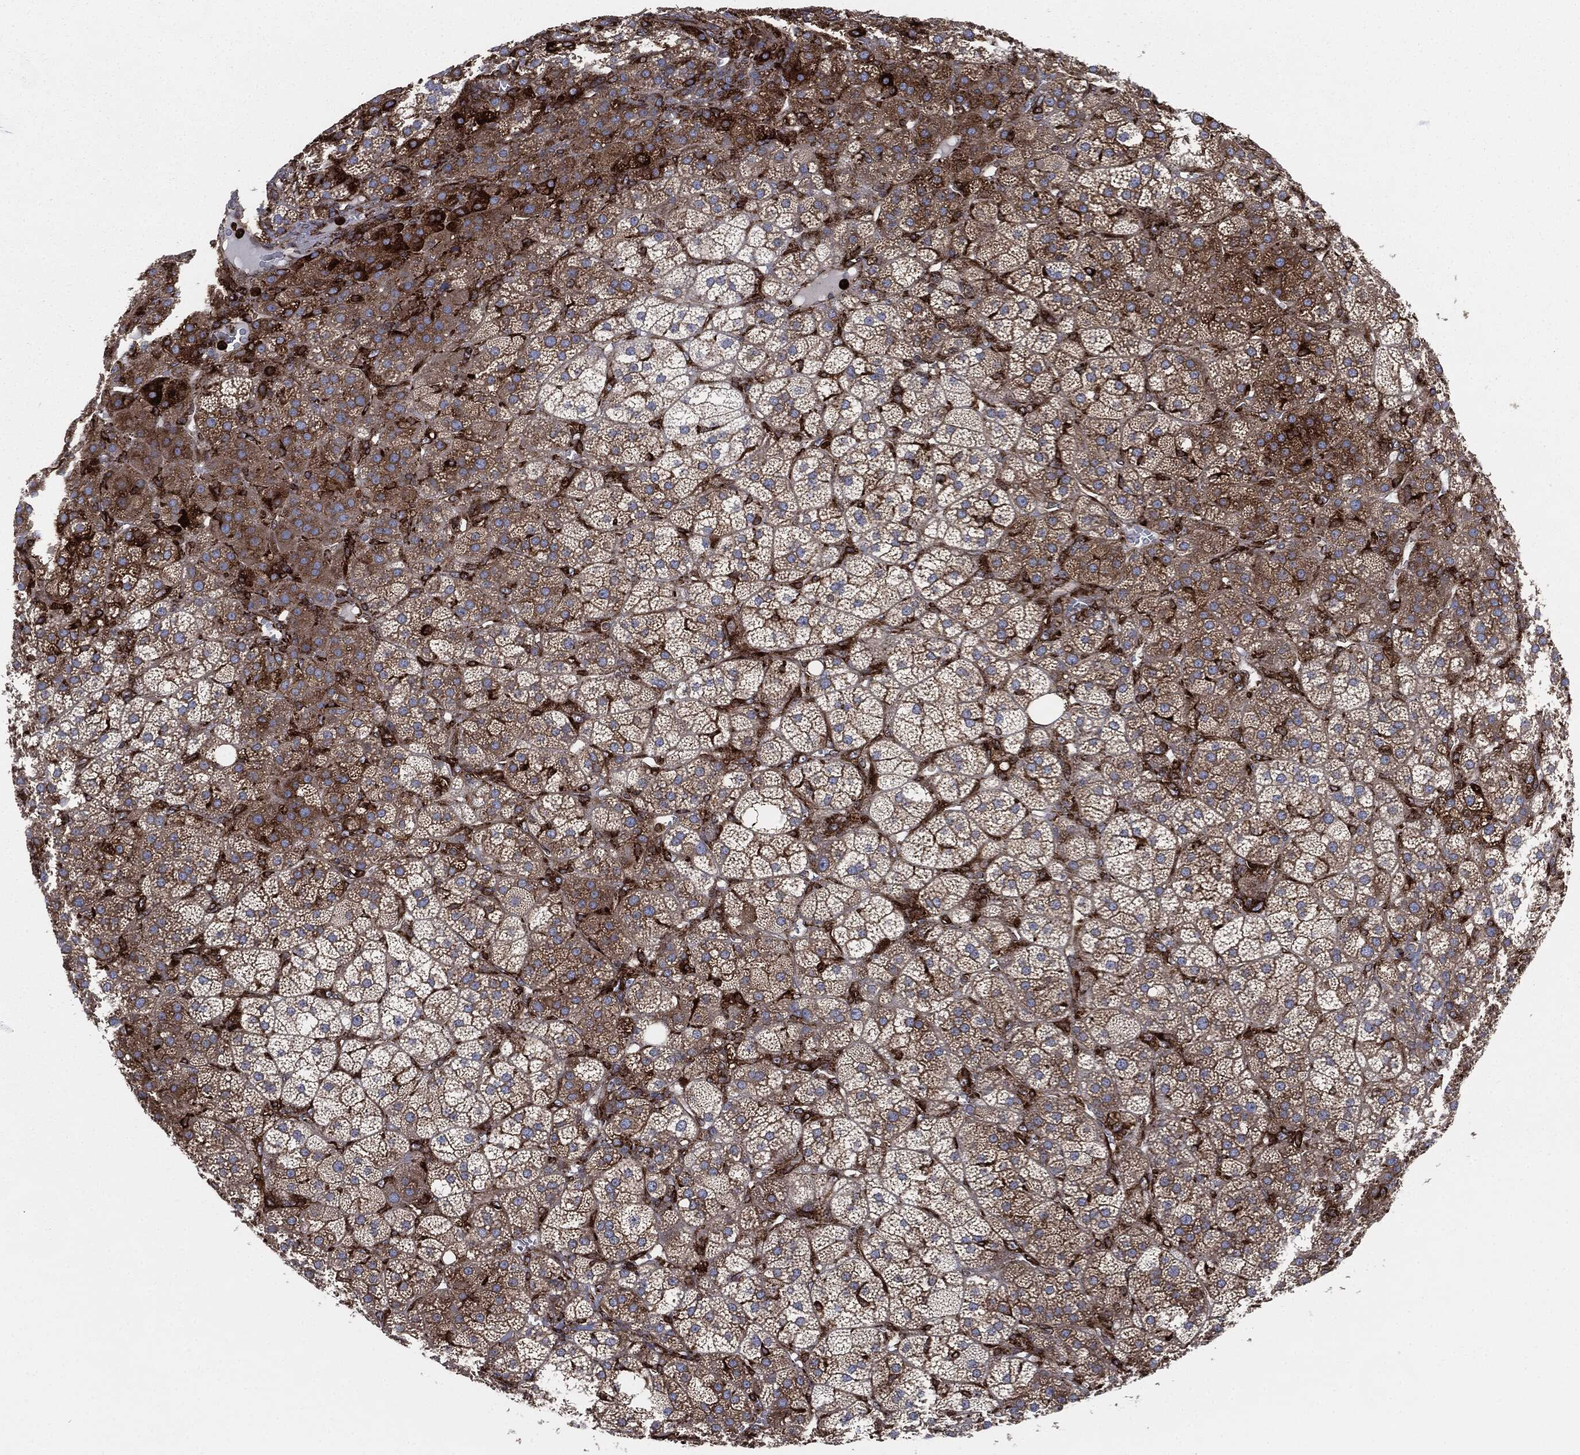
{"staining": {"intensity": "strong", "quantity": "<25%", "location": "cytoplasmic/membranous"}, "tissue": "adrenal gland", "cell_type": "Glandular cells", "image_type": "normal", "snomed": [{"axis": "morphology", "description": "Normal tissue, NOS"}, {"axis": "topography", "description": "Adrenal gland"}], "caption": "The photomicrograph shows staining of unremarkable adrenal gland, revealing strong cytoplasmic/membranous protein expression (brown color) within glandular cells. (Brightfield microscopy of DAB IHC at high magnification).", "gene": "CALR", "patient": {"sex": "female", "age": 60}}